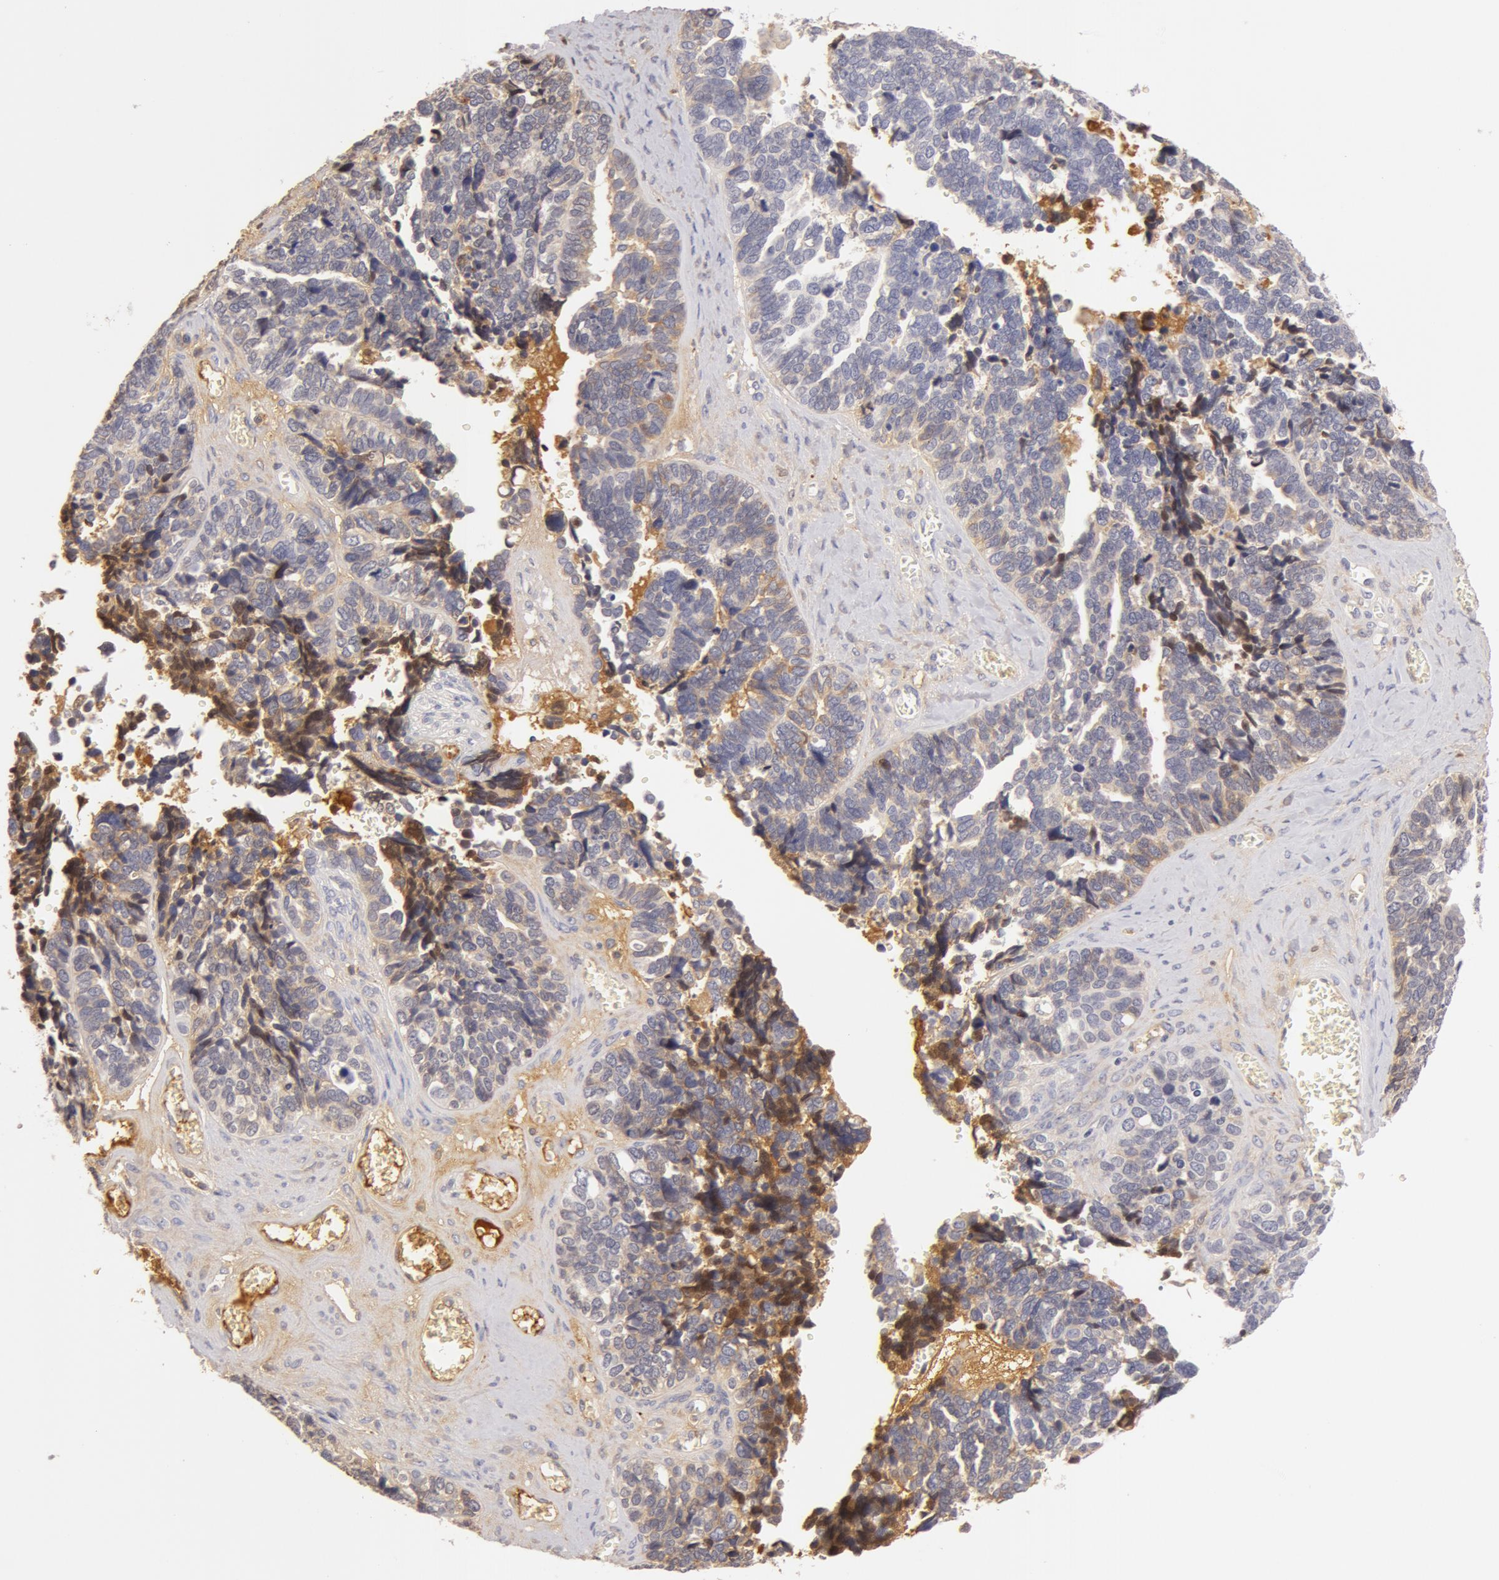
{"staining": {"intensity": "negative", "quantity": "none", "location": "none"}, "tissue": "ovarian cancer", "cell_type": "Tumor cells", "image_type": "cancer", "snomed": [{"axis": "morphology", "description": "Cystadenocarcinoma, serous, NOS"}, {"axis": "topography", "description": "Ovary"}], "caption": "IHC histopathology image of neoplastic tissue: human ovarian cancer (serous cystadenocarcinoma) stained with DAB demonstrates no significant protein expression in tumor cells. The staining was performed using DAB (3,3'-diaminobenzidine) to visualize the protein expression in brown, while the nuclei were stained in blue with hematoxylin (Magnification: 20x).", "gene": "AHSG", "patient": {"sex": "female", "age": 77}}